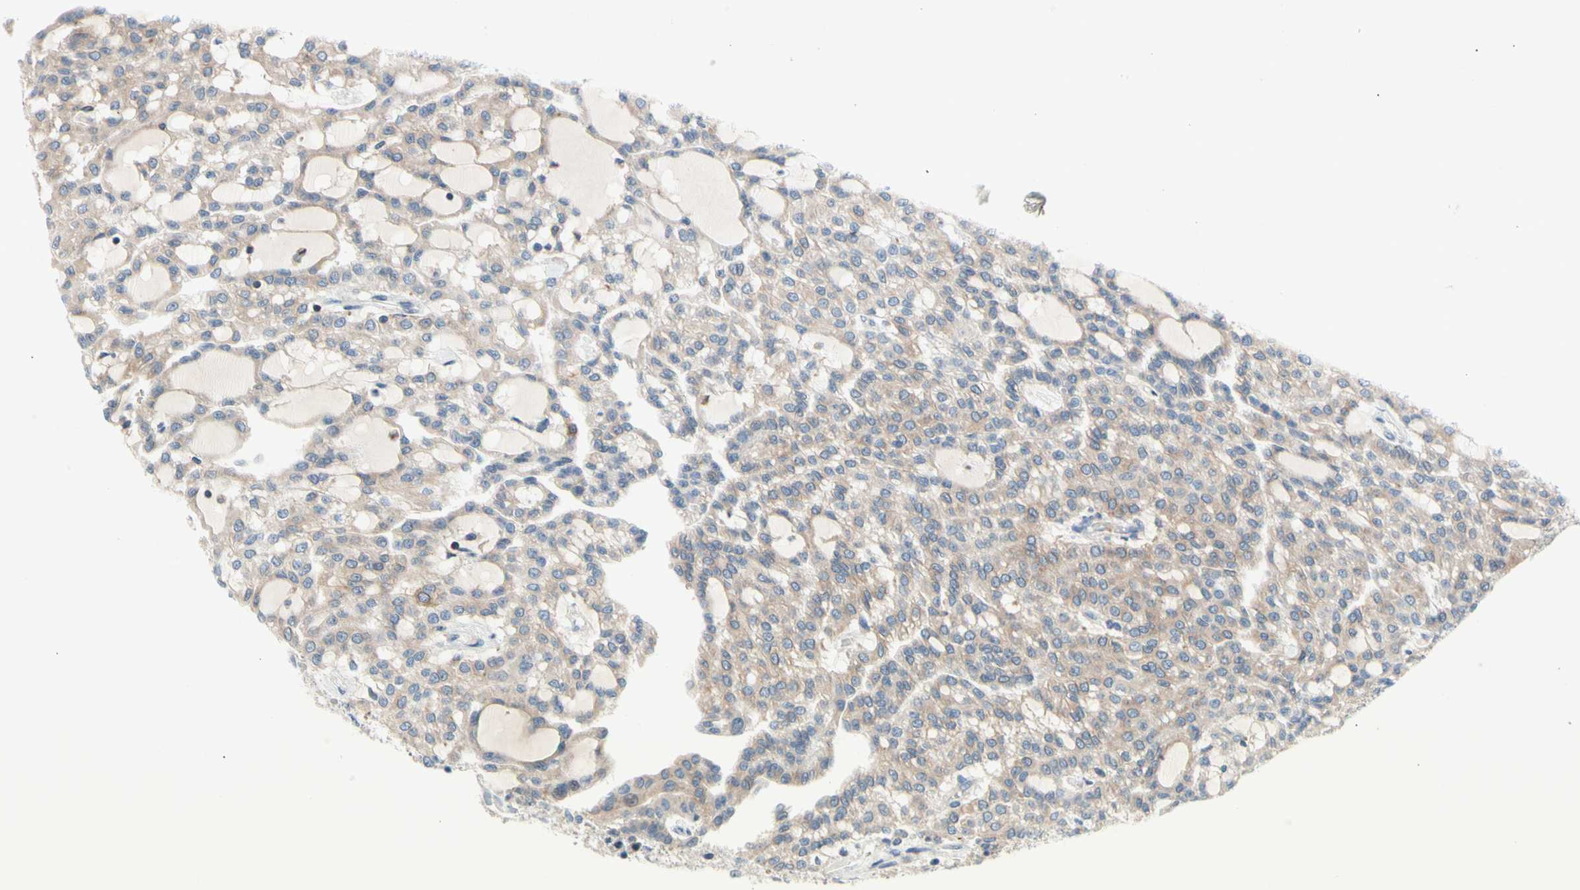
{"staining": {"intensity": "weak", "quantity": "25%-75%", "location": "cytoplasmic/membranous"}, "tissue": "renal cancer", "cell_type": "Tumor cells", "image_type": "cancer", "snomed": [{"axis": "morphology", "description": "Adenocarcinoma, NOS"}, {"axis": "topography", "description": "Kidney"}], "caption": "DAB (3,3'-diaminobenzidine) immunohistochemical staining of human renal cancer (adenocarcinoma) exhibits weak cytoplasmic/membranous protein expression in about 25%-75% of tumor cells. (DAB = brown stain, brightfield microscopy at high magnification).", "gene": "MAP3K3", "patient": {"sex": "male", "age": 63}}